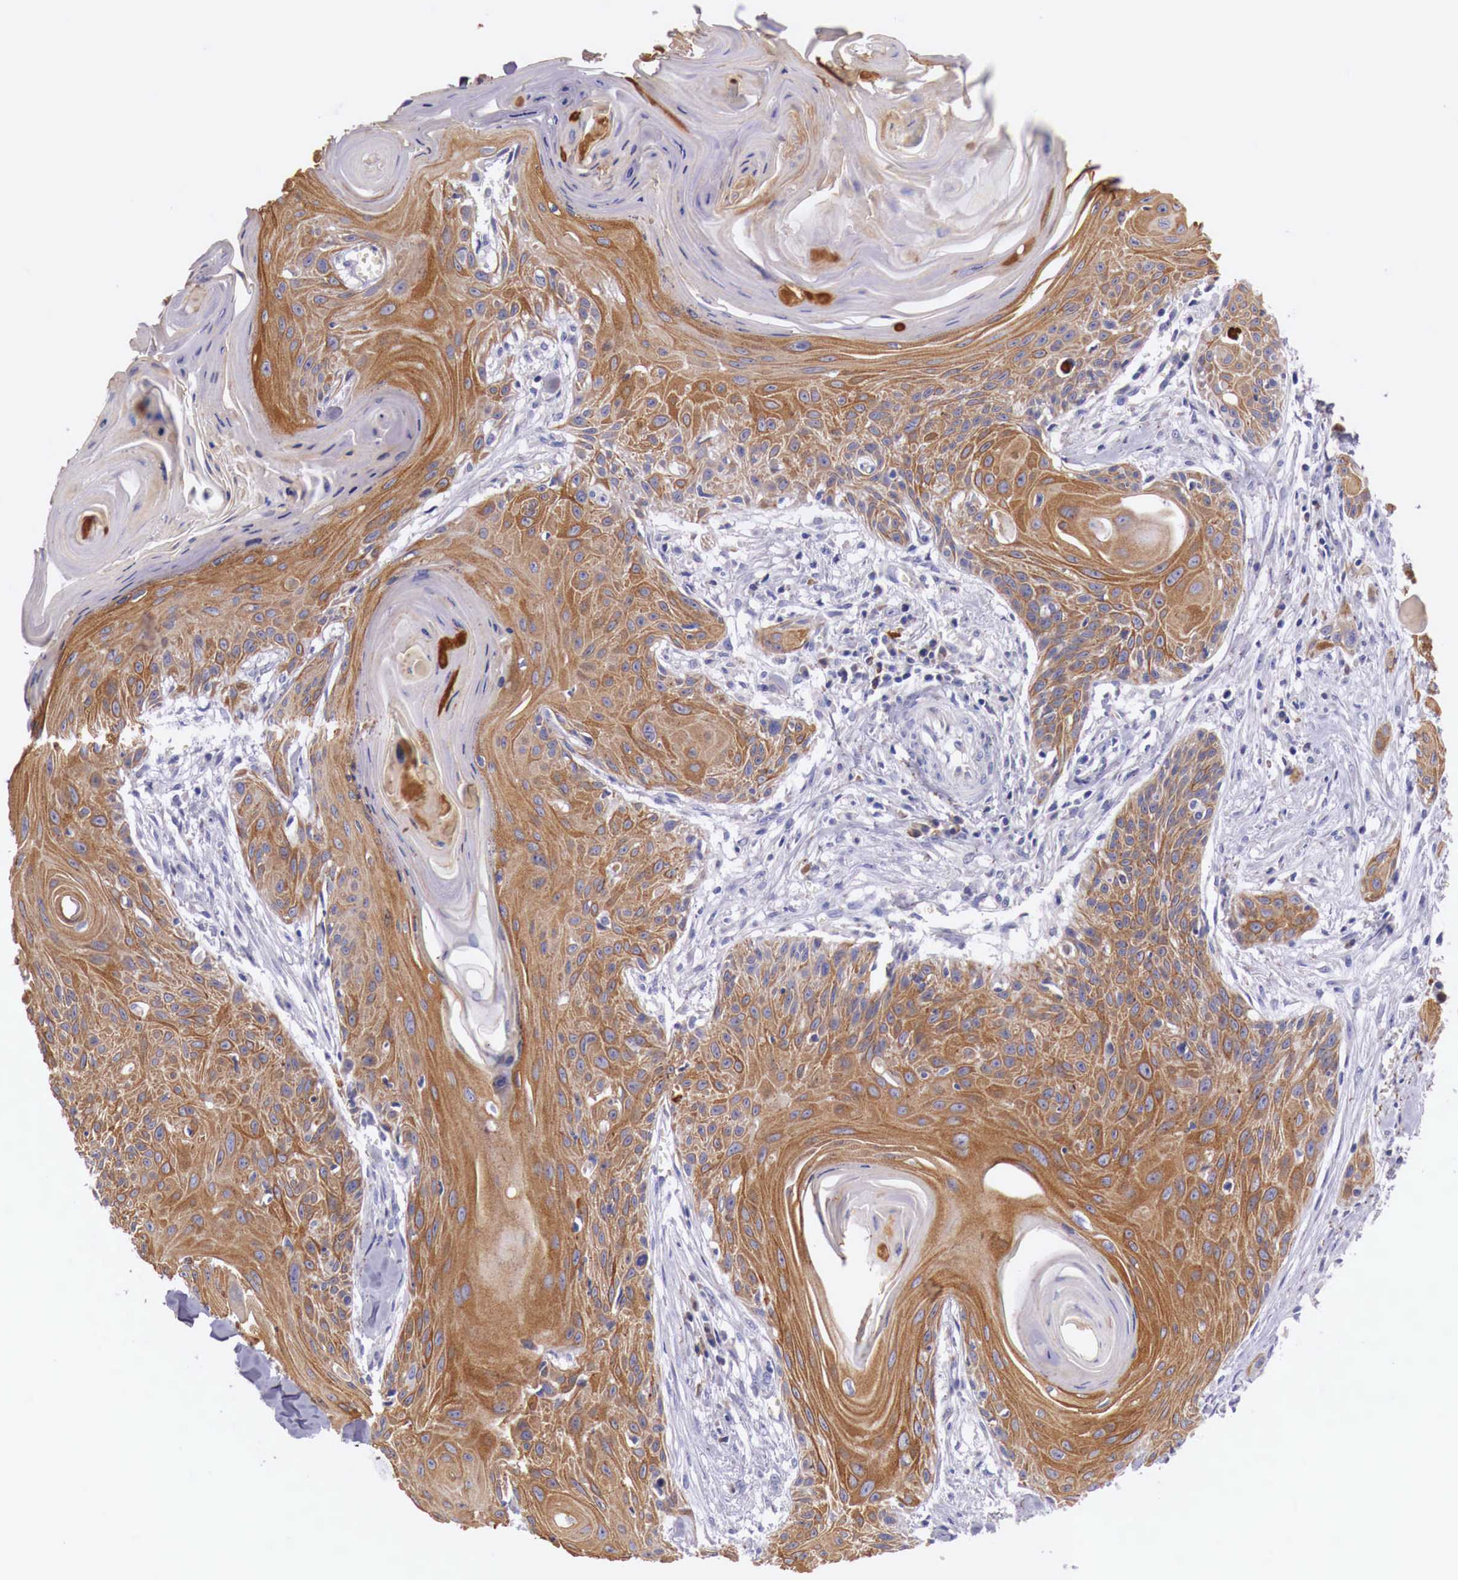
{"staining": {"intensity": "strong", "quantity": ">75%", "location": "cytoplasmic/membranous"}, "tissue": "head and neck cancer", "cell_type": "Tumor cells", "image_type": "cancer", "snomed": [{"axis": "morphology", "description": "Squamous cell carcinoma, NOS"}, {"axis": "morphology", "description": "Squamous cell carcinoma, metastatic, NOS"}, {"axis": "topography", "description": "Lymph node"}, {"axis": "topography", "description": "Salivary gland"}, {"axis": "topography", "description": "Head-Neck"}], "caption": "Head and neck cancer (squamous cell carcinoma) stained with a protein marker reveals strong staining in tumor cells.", "gene": "NREP", "patient": {"sex": "female", "age": 74}}